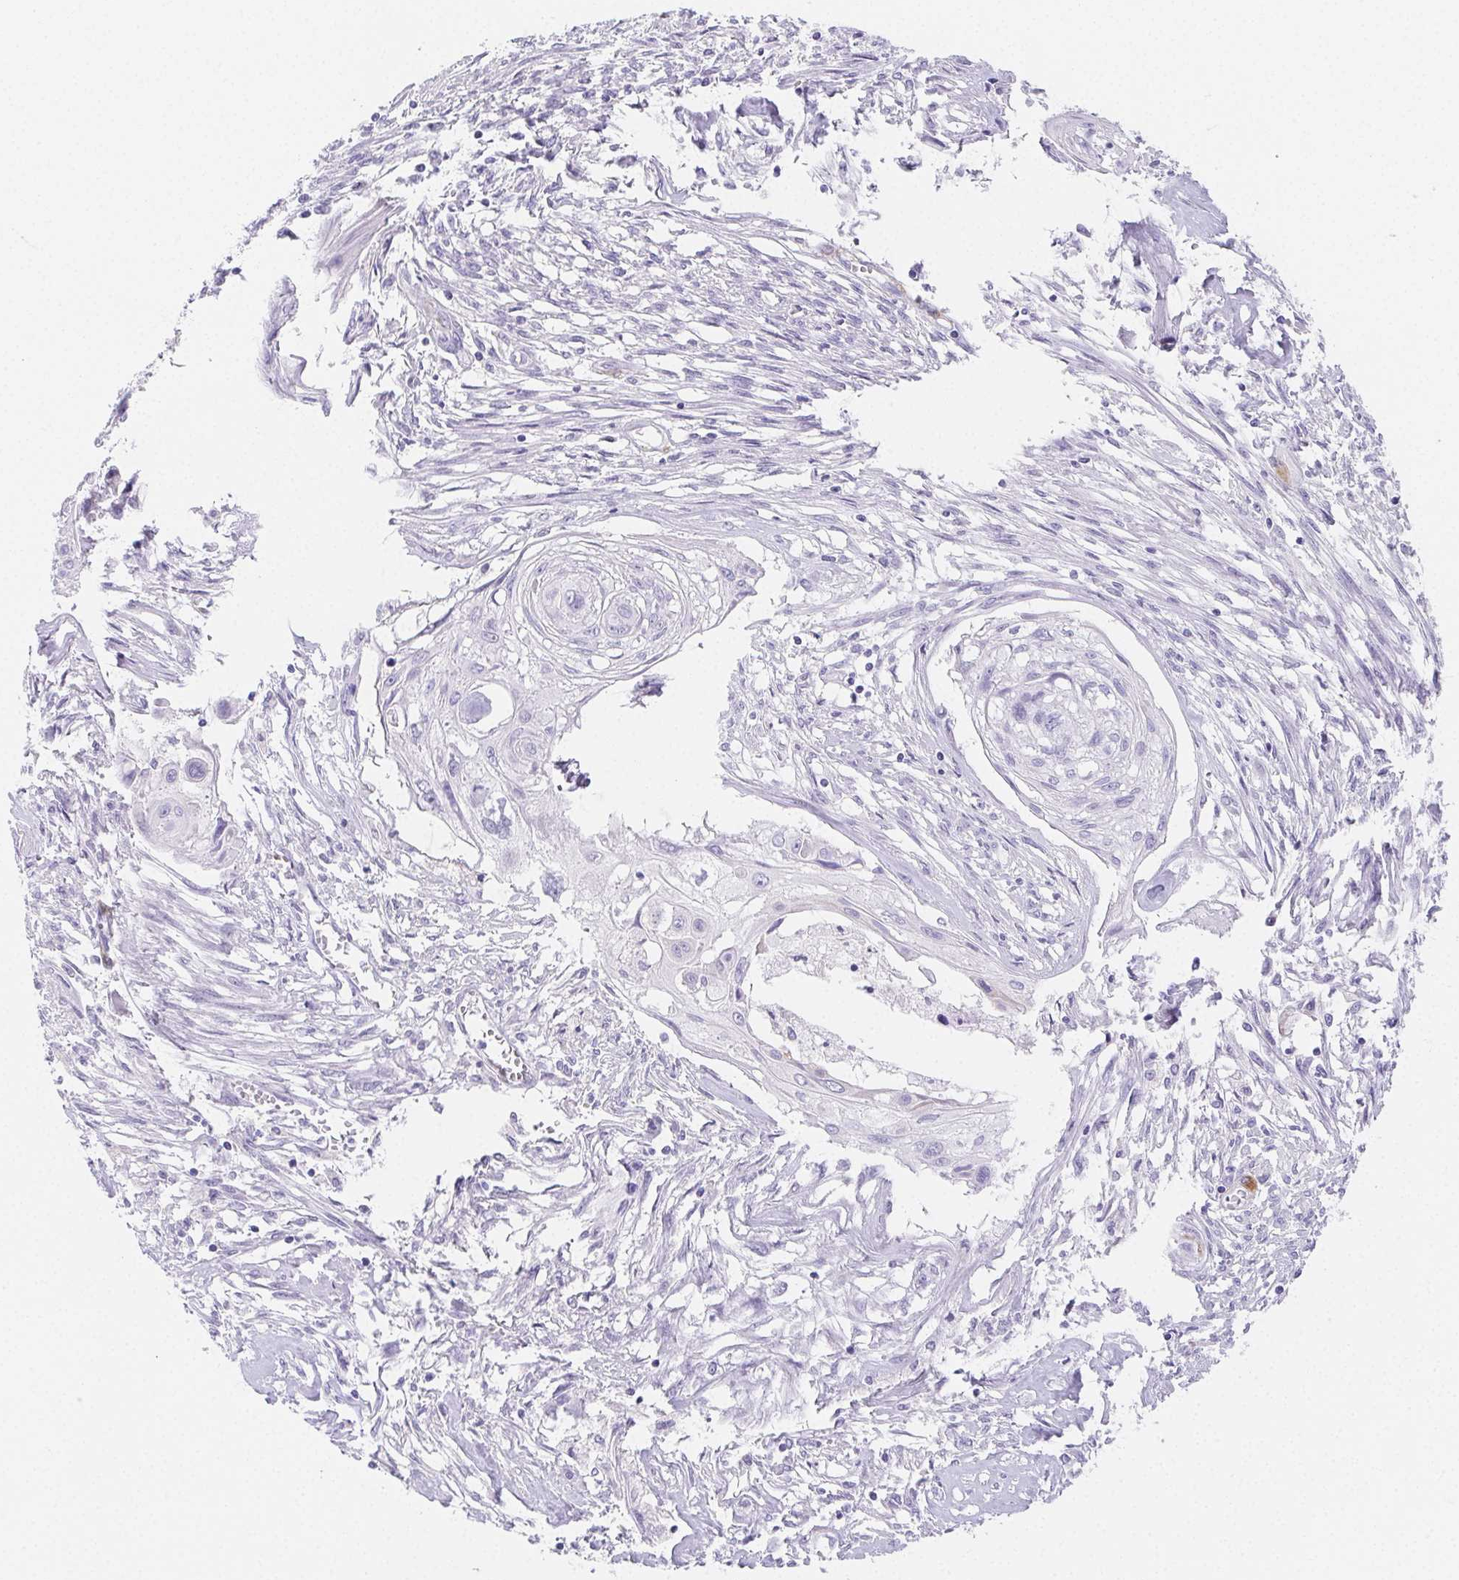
{"staining": {"intensity": "negative", "quantity": "none", "location": "none"}, "tissue": "cervical cancer", "cell_type": "Tumor cells", "image_type": "cancer", "snomed": [{"axis": "morphology", "description": "Squamous cell carcinoma, NOS"}, {"axis": "topography", "description": "Cervix"}], "caption": "Human cervical cancer (squamous cell carcinoma) stained for a protein using IHC reveals no positivity in tumor cells.", "gene": "HRC", "patient": {"sex": "female", "age": 49}}